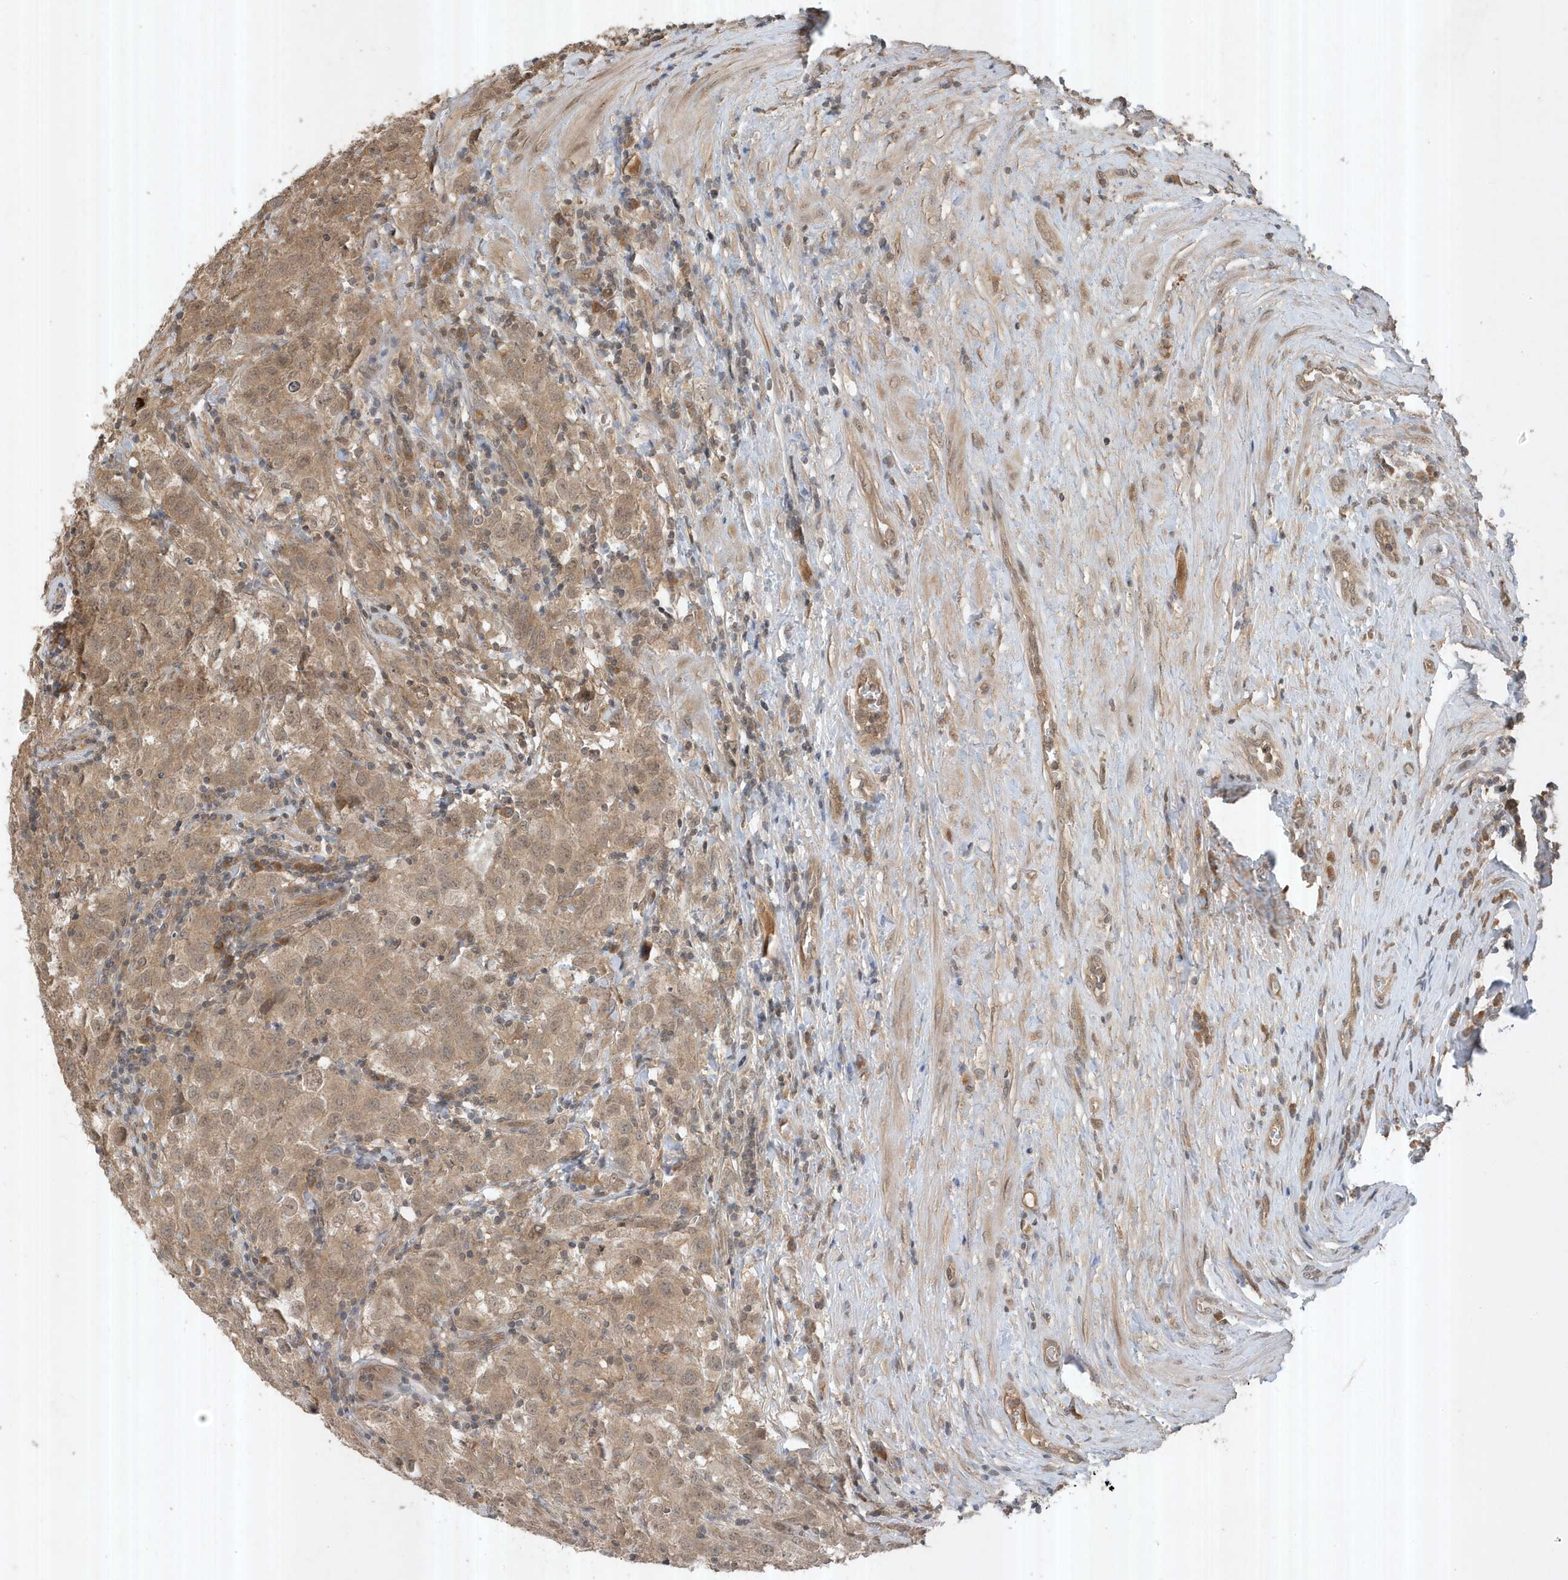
{"staining": {"intensity": "weak", "quantity": ">75%", "location": "cytoplasmic/membranous"}, "tissue": "testis cancer", "cell_type": "Tumor cells", "image_type": "cancer", "snomed": [{"axis": "morphology", "description": "Seminoma, NOS"}, {"axis": "morphology", "description": "Carcinoma, Embryonal, NOS"}, {"axis": "topography", "description": "Testis"}], "caption": "There is low levels of weak cytoplasmic/membranous expression in tumor cells of seminoma (testis), as demonstrated by immunohistochemical staining (brown color).", "gene": "ABCB9", "patient": {"sex": "male", "age": 43}}